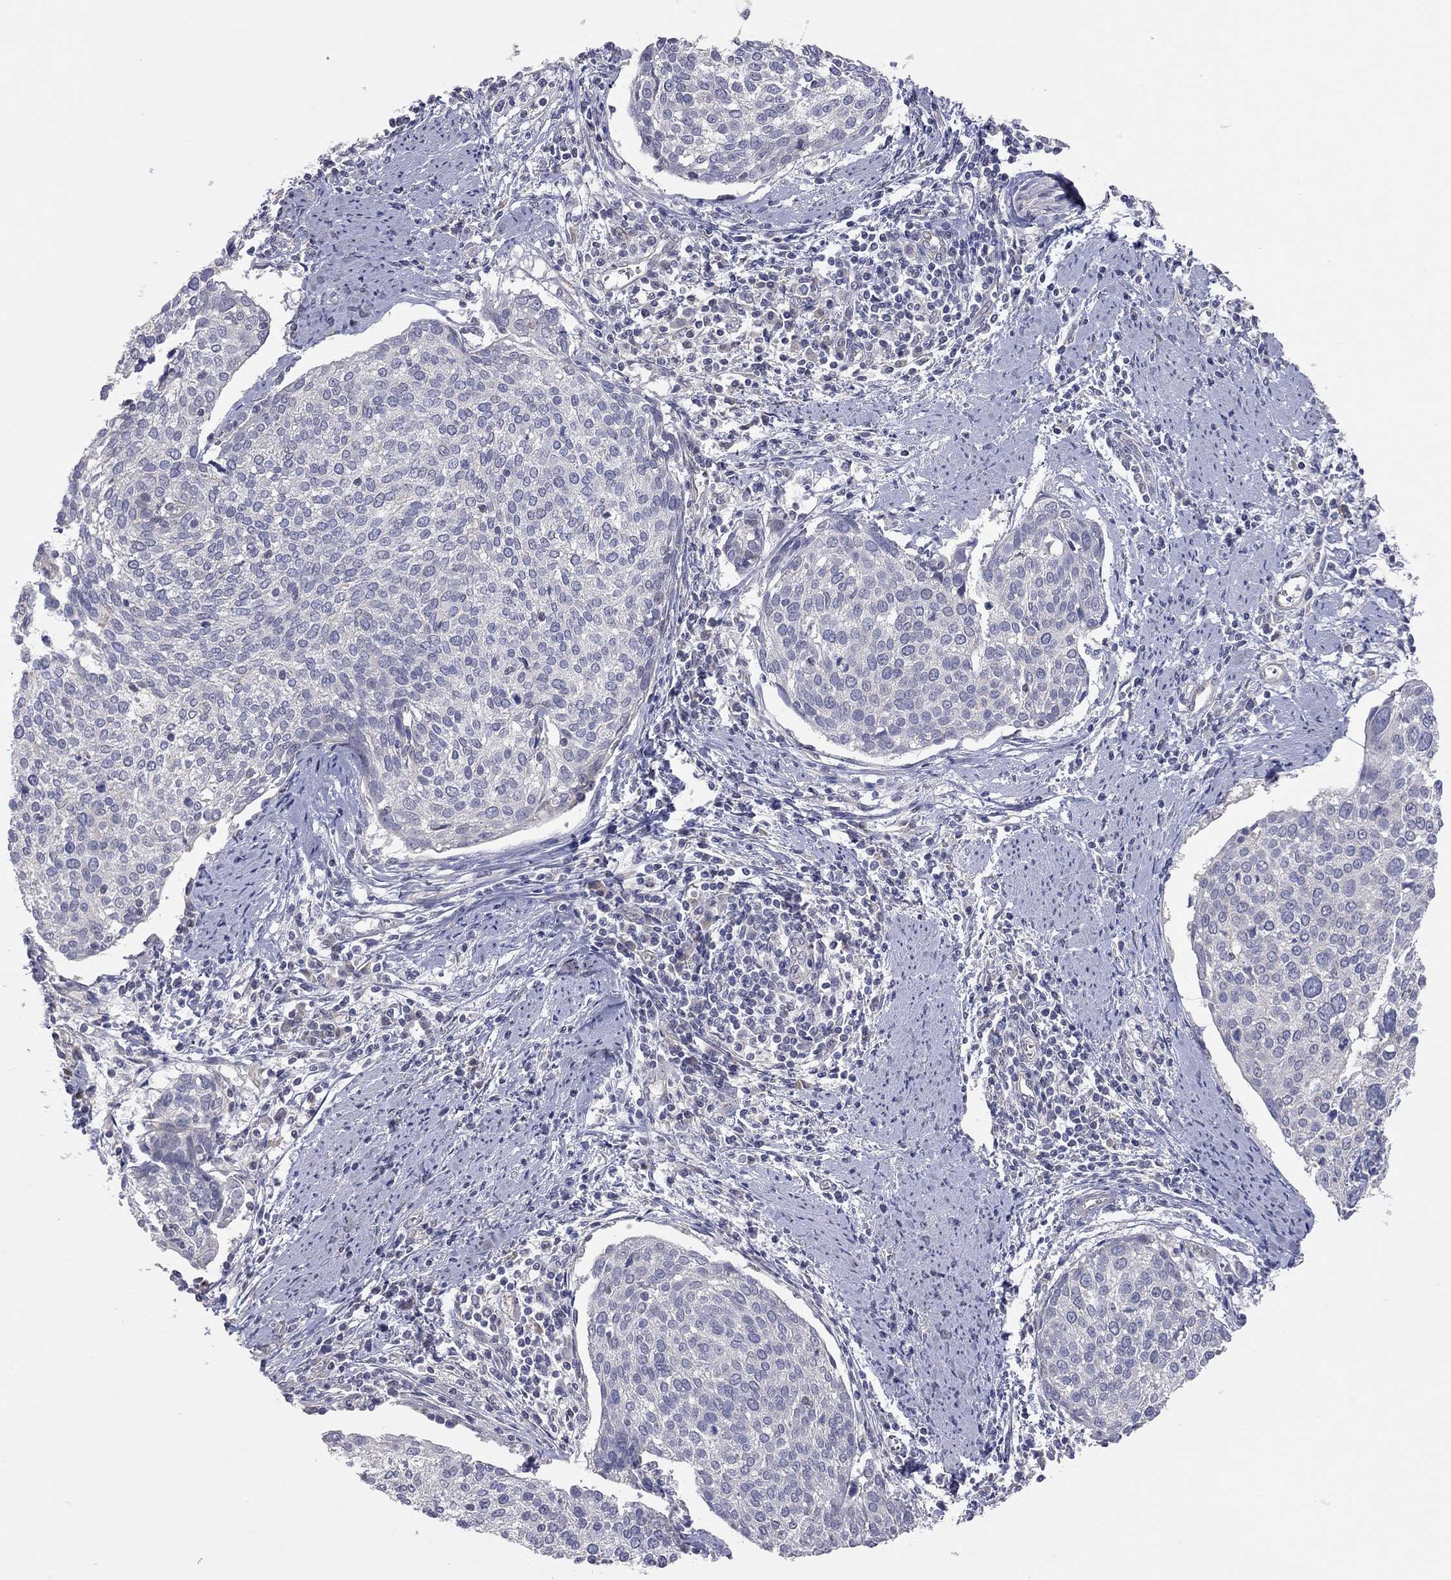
{"staining": {"intensity": "negative", "quantity": "none", "location": "none"}, "tissue": "cervical cancer", "cell_type": "Tumor cells", "image_type": "cancer", "snomed": [{"axis": "morphology", "description": "Squamous cell carcinoma, NOS"}, {"axis": "topography", "description": "Cervix"}], "caption": "This is an immunohistochemistry (IHC) histopathology image of human cervical cancer (squamous cell carcinoma). There is no expression in tumor cells.", "gene": "KCNB1", "patient": {"sex": "female", "age": 39}}